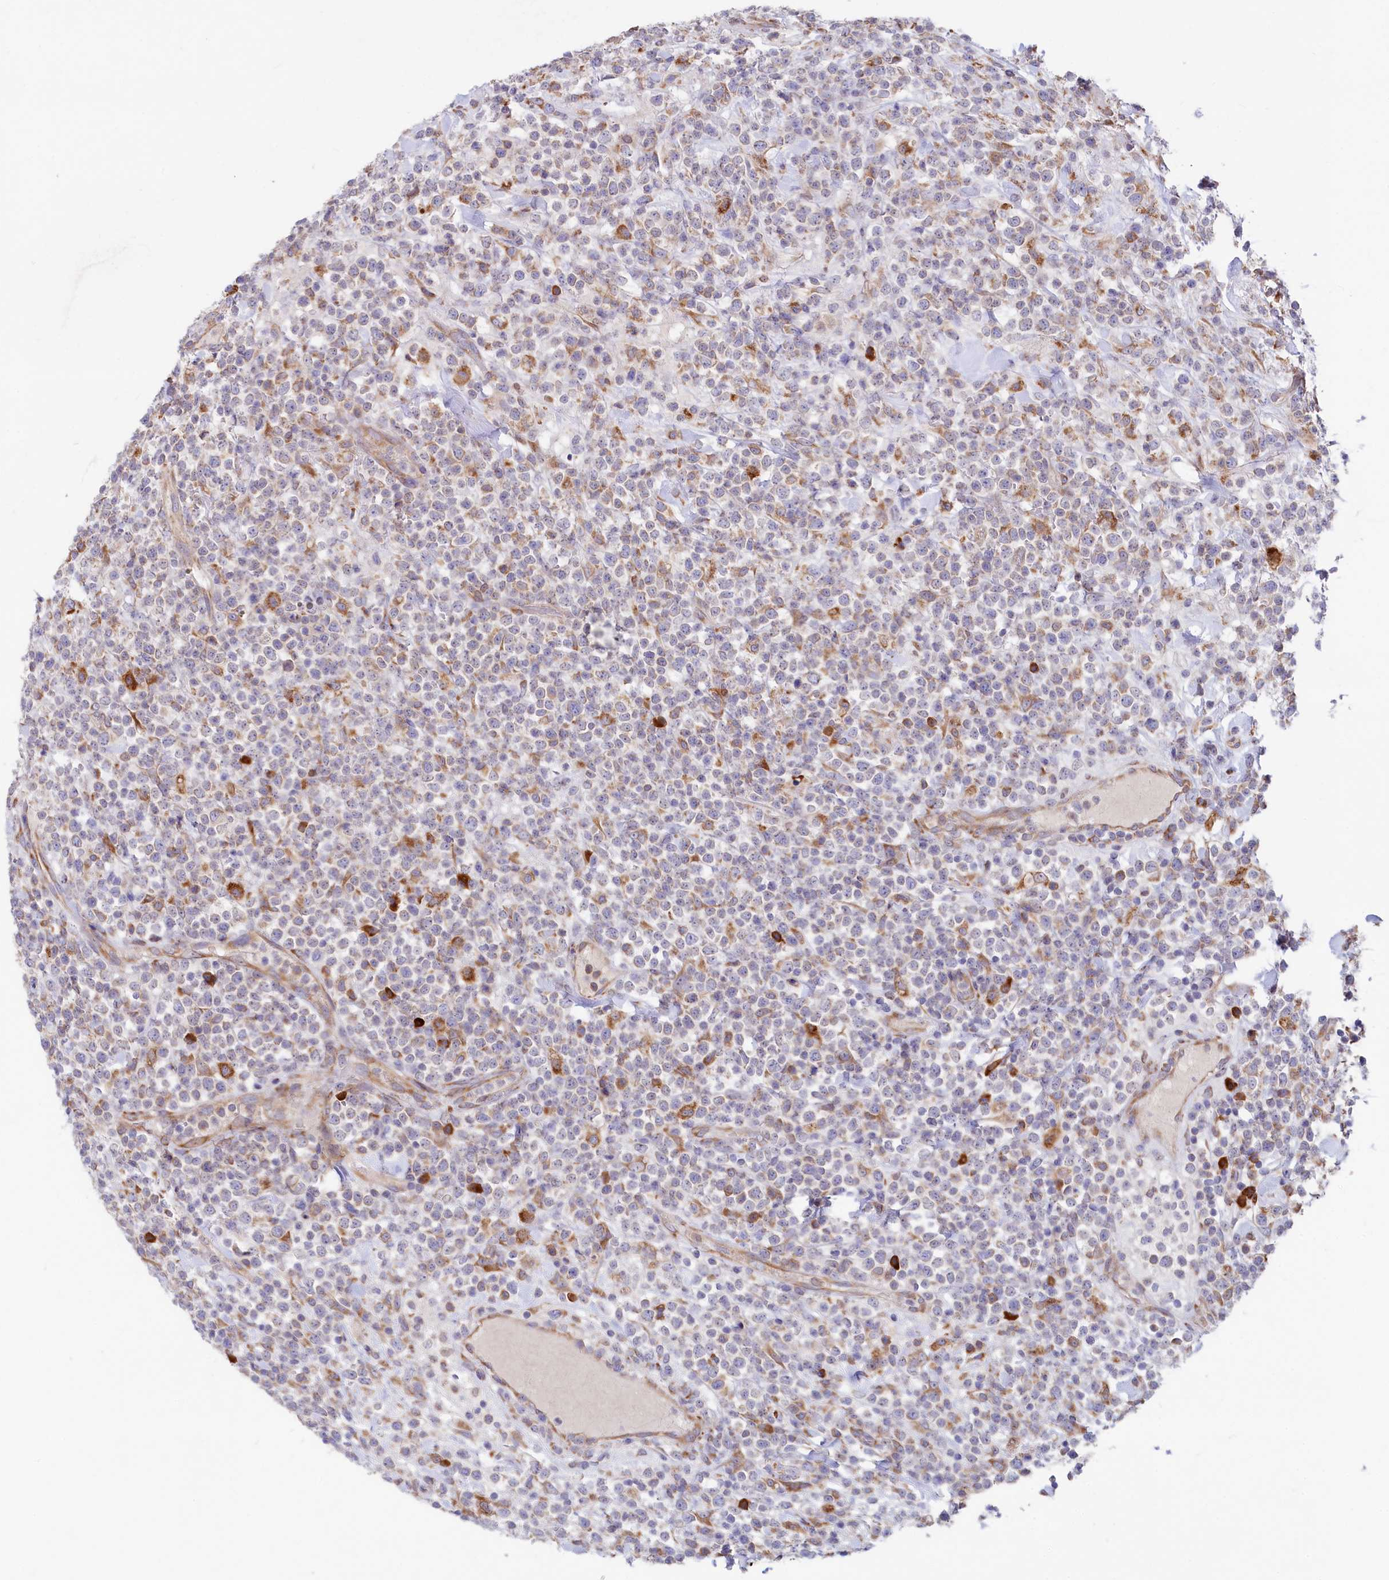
{"staining": {"intensity": "weak", "quantity": "<25%", "location": "cytoplasmic/membranous"}, "tissue": "lymphoma", "cell_type": "Tumor cells", "image_type": "cancer", "snomed": [{"axis": "morphology", "description": "Malignant lymphoma, non-Hodgkin's type, High grade"}, {"axis": "topography", "description": "Colon"}], "caption": "A high-resolution image shows immunohistochemistry (IHC) staining of lymphoma, which displays no significant expression in tumor cells.", "gene": "CHID1", "patient": {"sex": "female", "age": 53}}